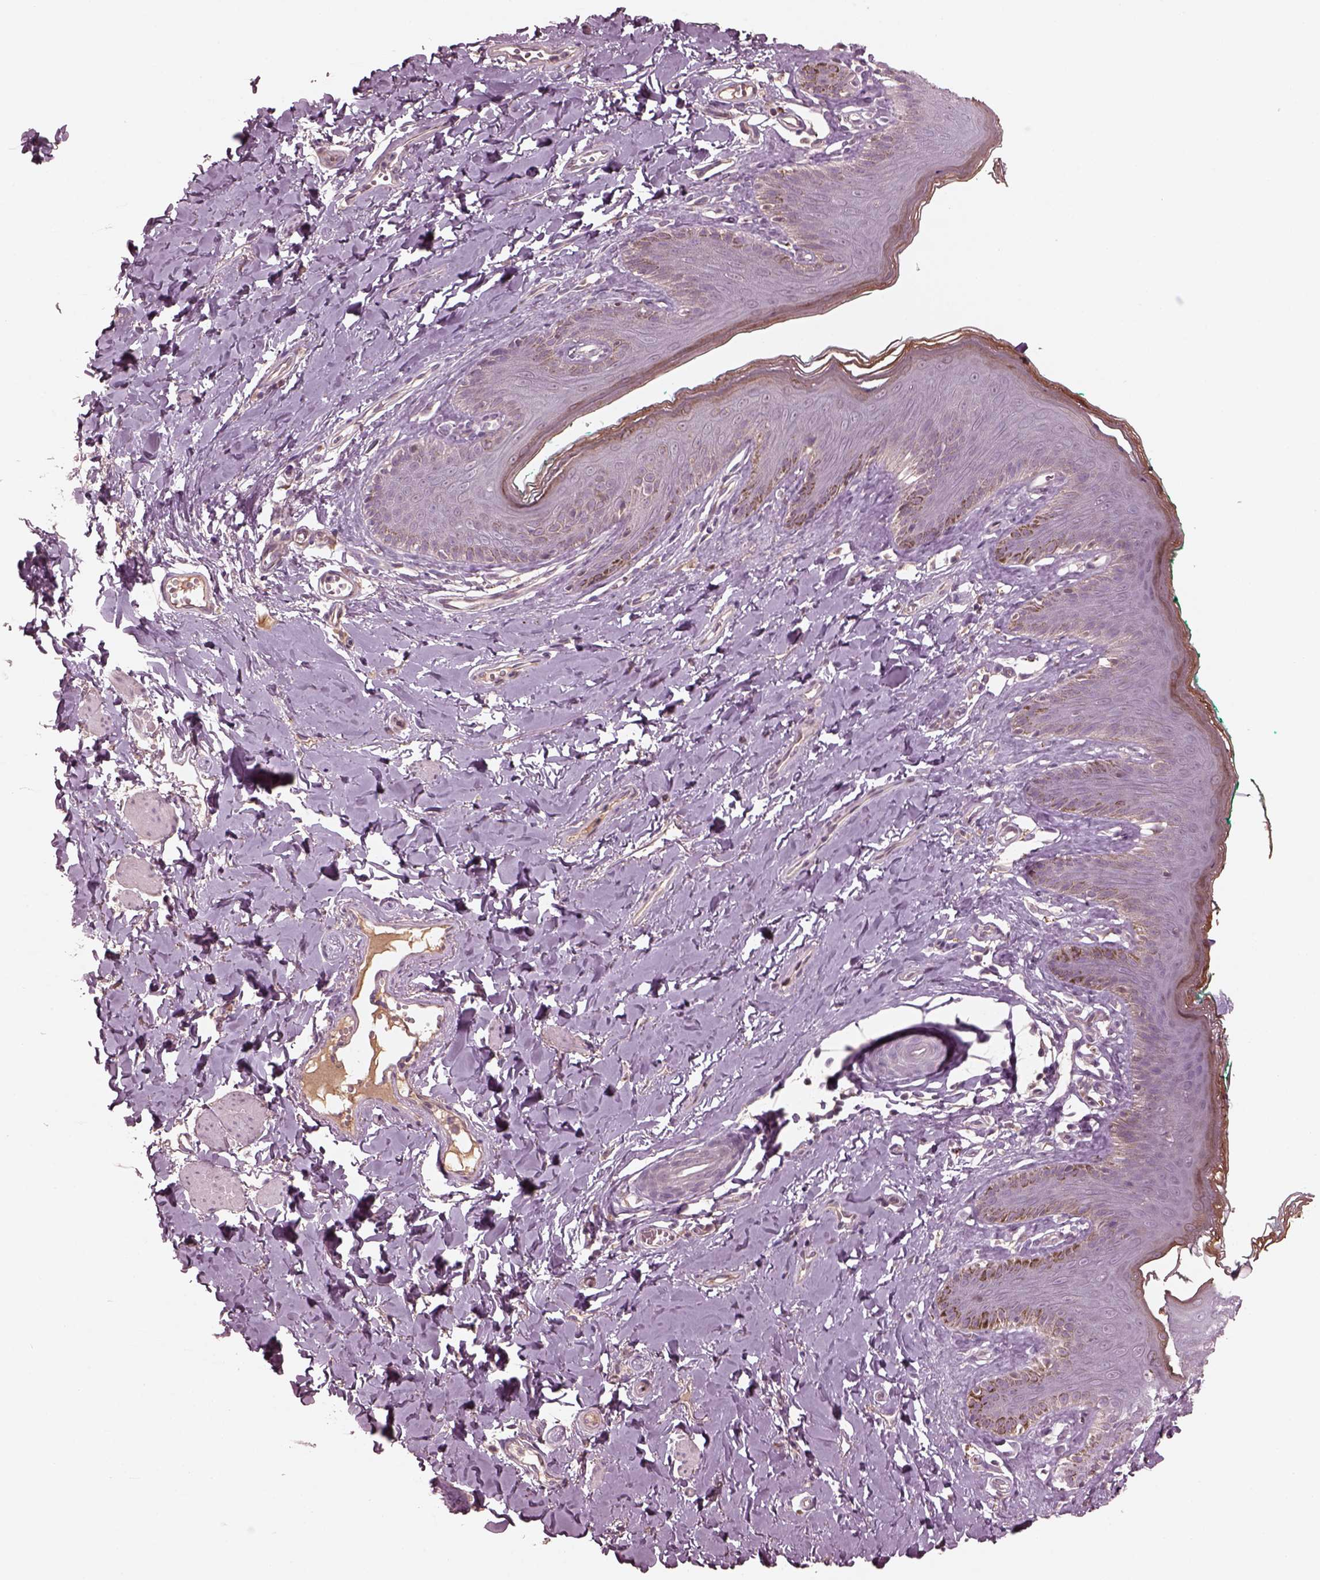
{"staining": {"intensity": "negative", "quantity": "none", "location": "none"}, "tissue": "skin", "cell_type": "Epidermal cells", "image_type": "normal", "snomed": [{"axis": "morphology", "description": "Normal tissue, NOS"}, {"axis": "topography", "description": "Vulva"}], "caption": "Immunohistochemistry (IHC) image of benign skin: human skin stained with DAB (3,3'-diaminobenzidine) shows no significant protein staining in epidermal cells.", "gene": "VWA5B1", "patient": {"sex": "female", "age": 66}}